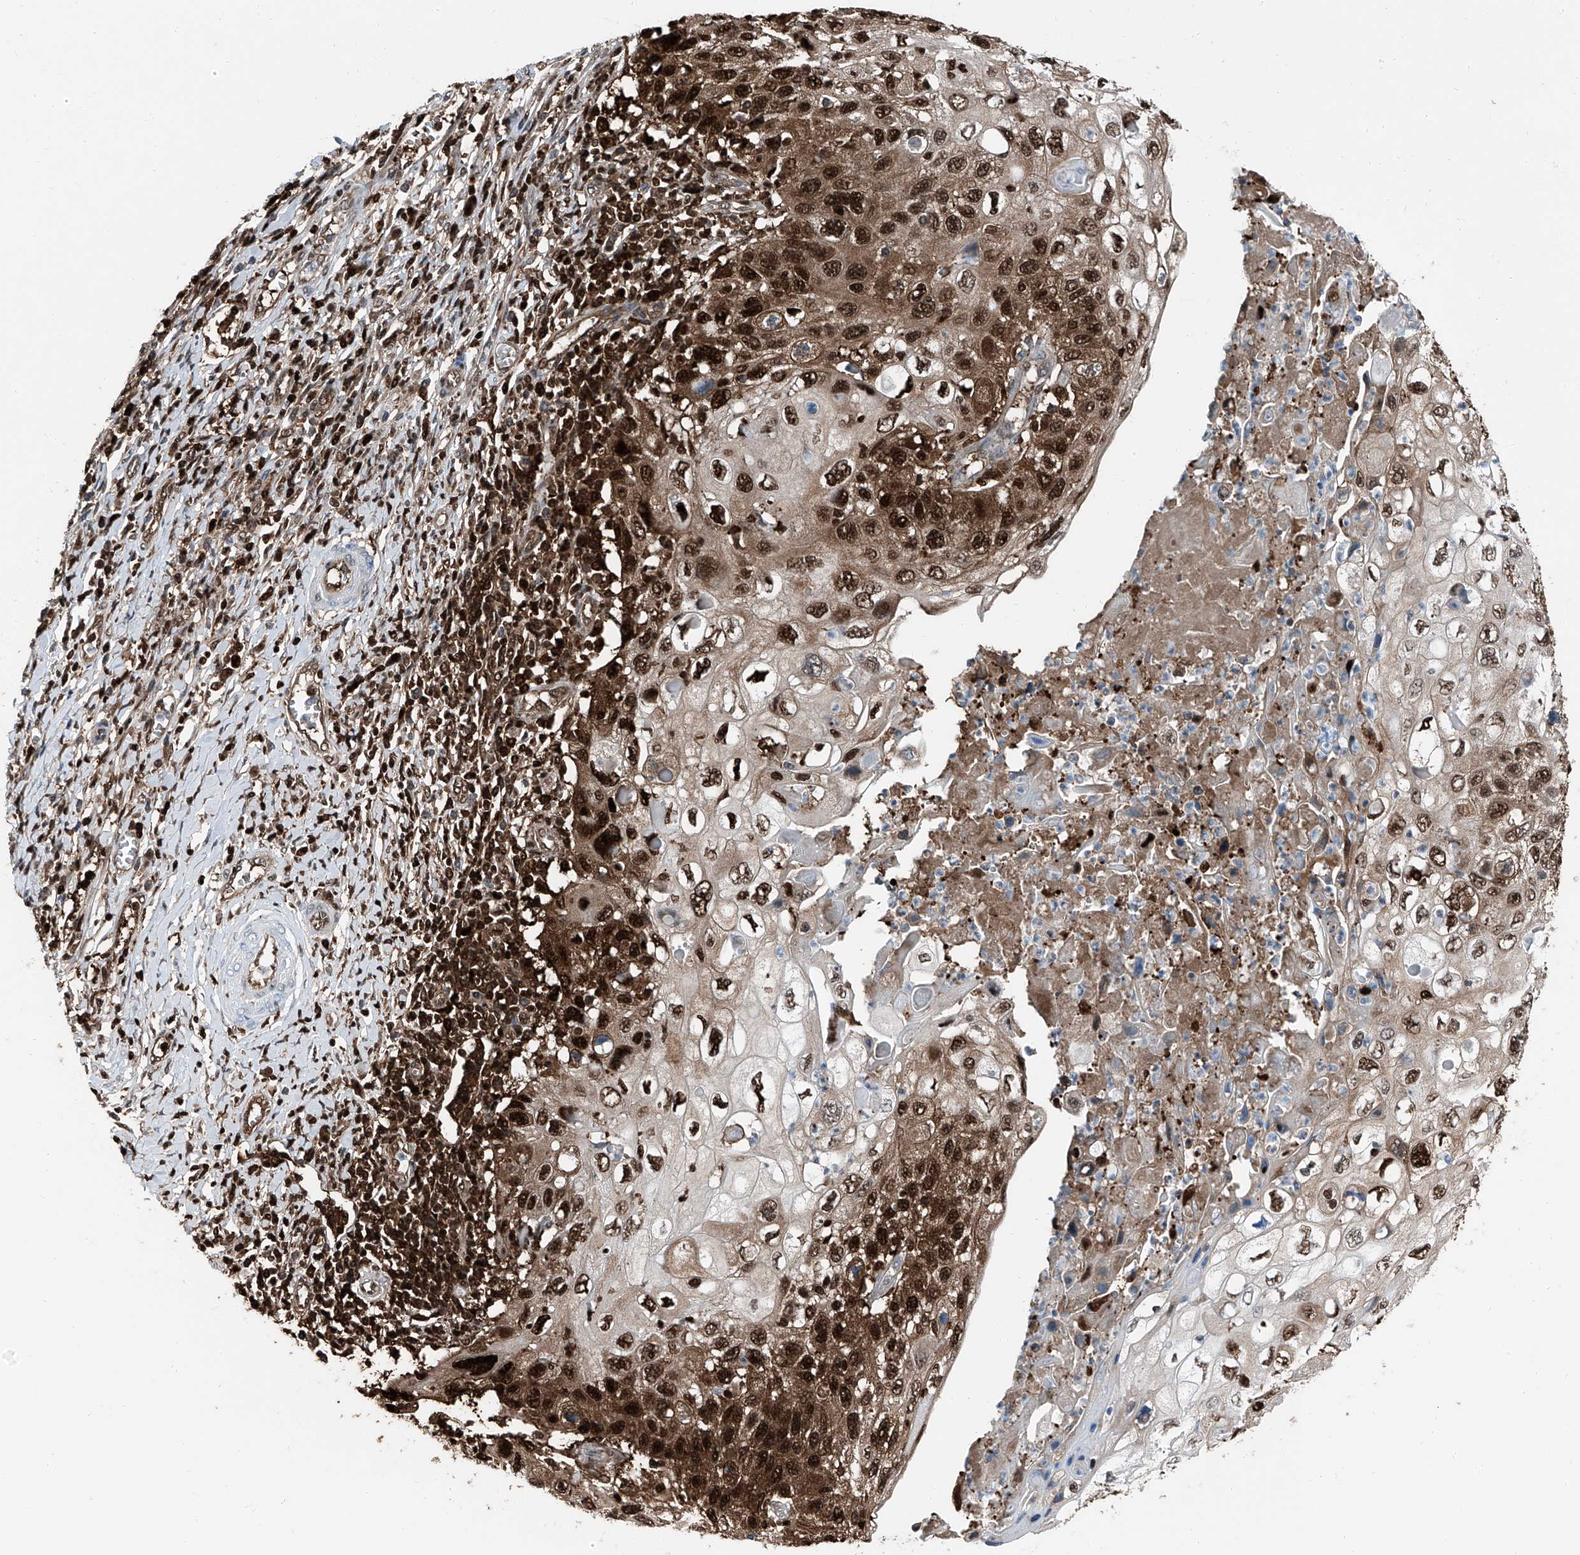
{"staining": {"intensity": "strong", "quantity": ">75%", "location": "cytoplasmic/membranous,nuclear"}, "tissue": "cervical cancer", "cell_type": "Tumor cells", "image_type": "cancer", "snomed": [{"axis": "morphology", "description": "Squamous cell carcinoma, NOS"}, {"axis": "topography", "description": "Cervix"}], "caption": "Strong cytoplasmic/membranous and nuclear staining is seen in about >75% of tumor cells in cervical squamous cell carcinoma.", "gene": "PSMB10", "patient": {"sex": "female", "age": 70}}